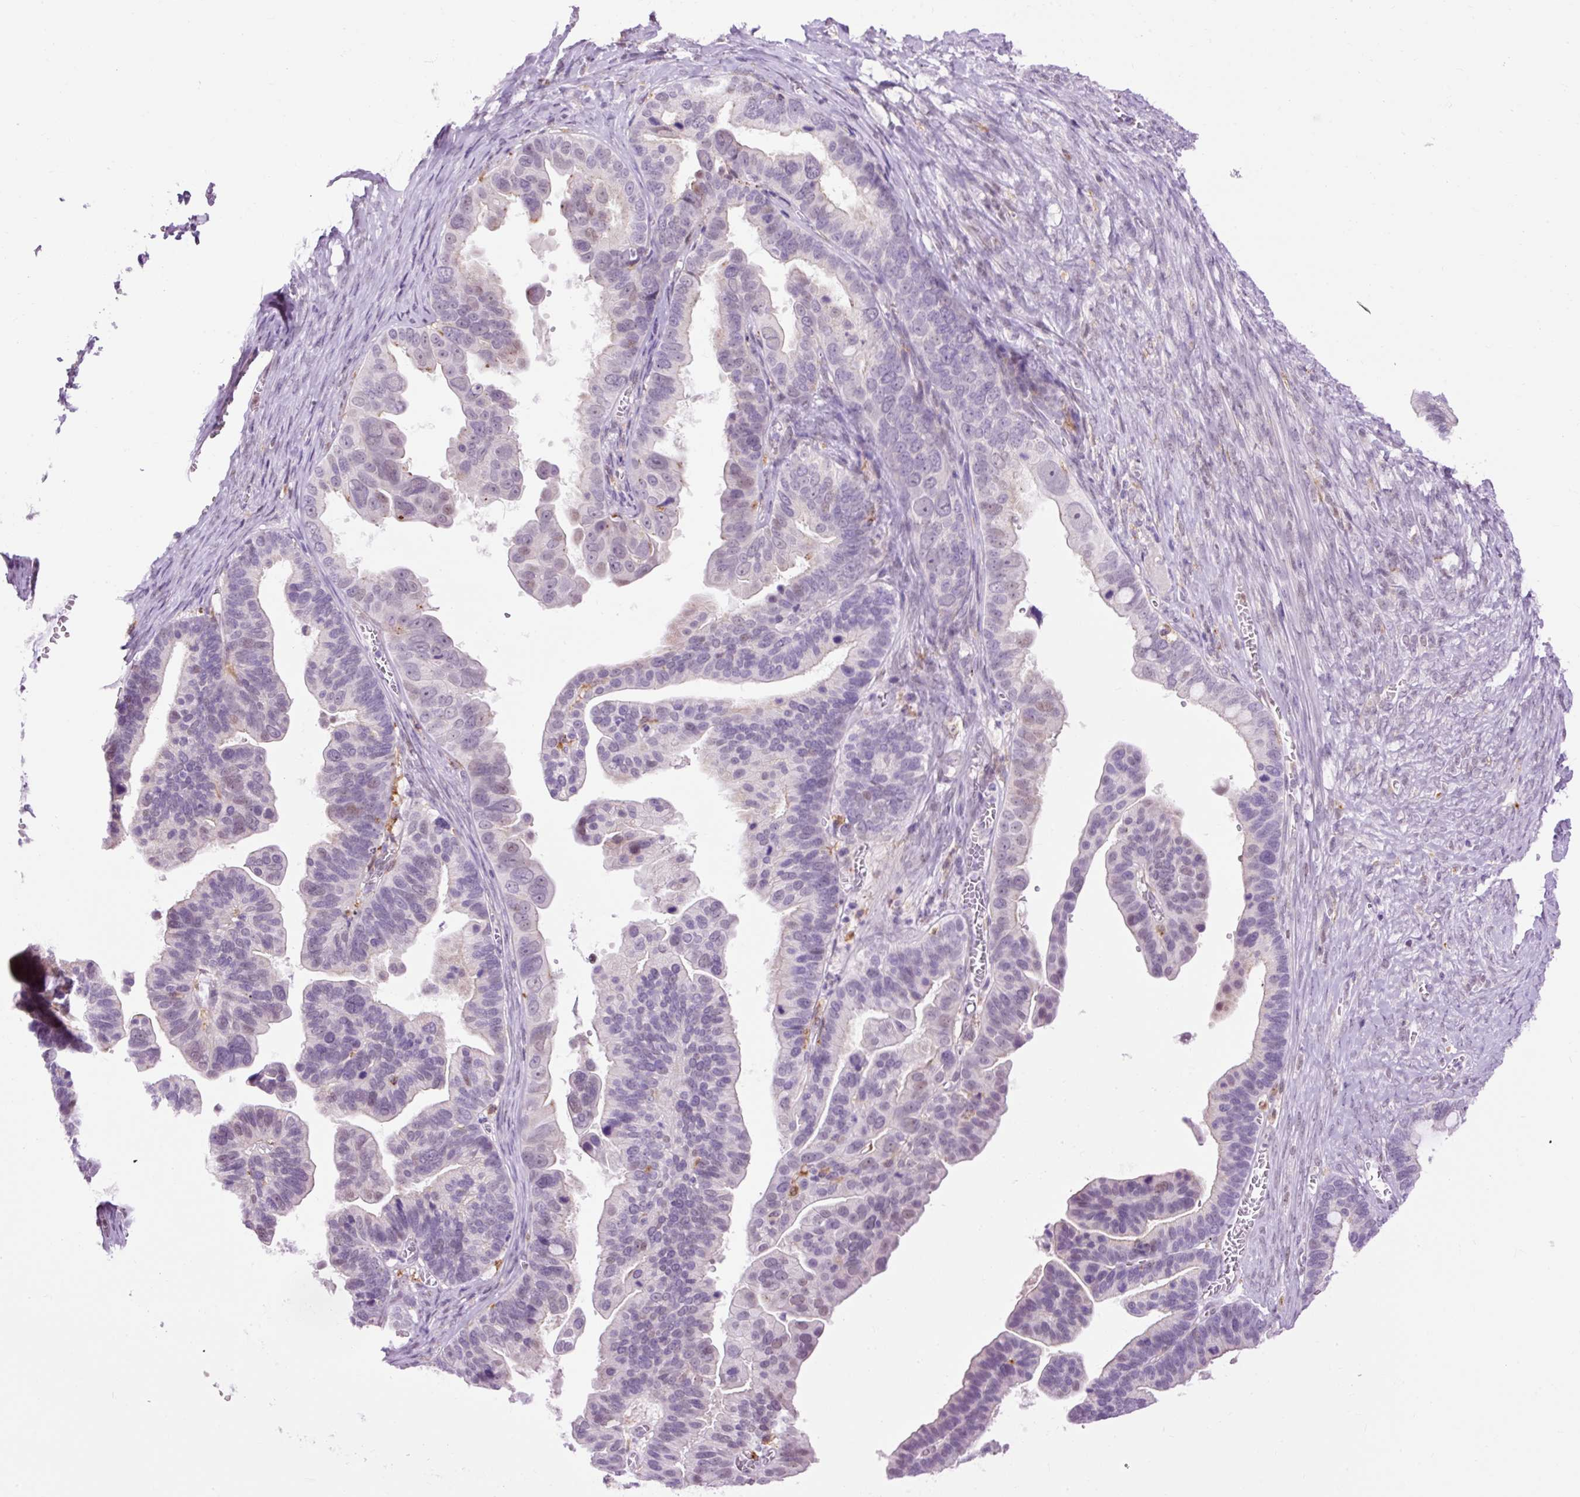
{"staining": {"intensity": "weak", "quantity": "<25%", "location": "nuclear"}, "tissue": "ovarian cancer", "cell_type": "Tumor cells", "image_type": "cancer", "snomed": [{"axis": "morphology", "description": "Cystadenocarcinoma, serous, NOS"}, {"axis": "topography", "description": "Ovary"}], "caption": "This histopathology image is of ovarian cancer (serous cystadenocarcinoma) stained with immunohistochemistry to label a protein in brown with the nuclei are counter-stained blue. There is no expression in tumor cells. (DAB immunohistochemistry (IHC), high magnification).", "gene": "LY86", "patient": {"sex": "female", "age": 56}}